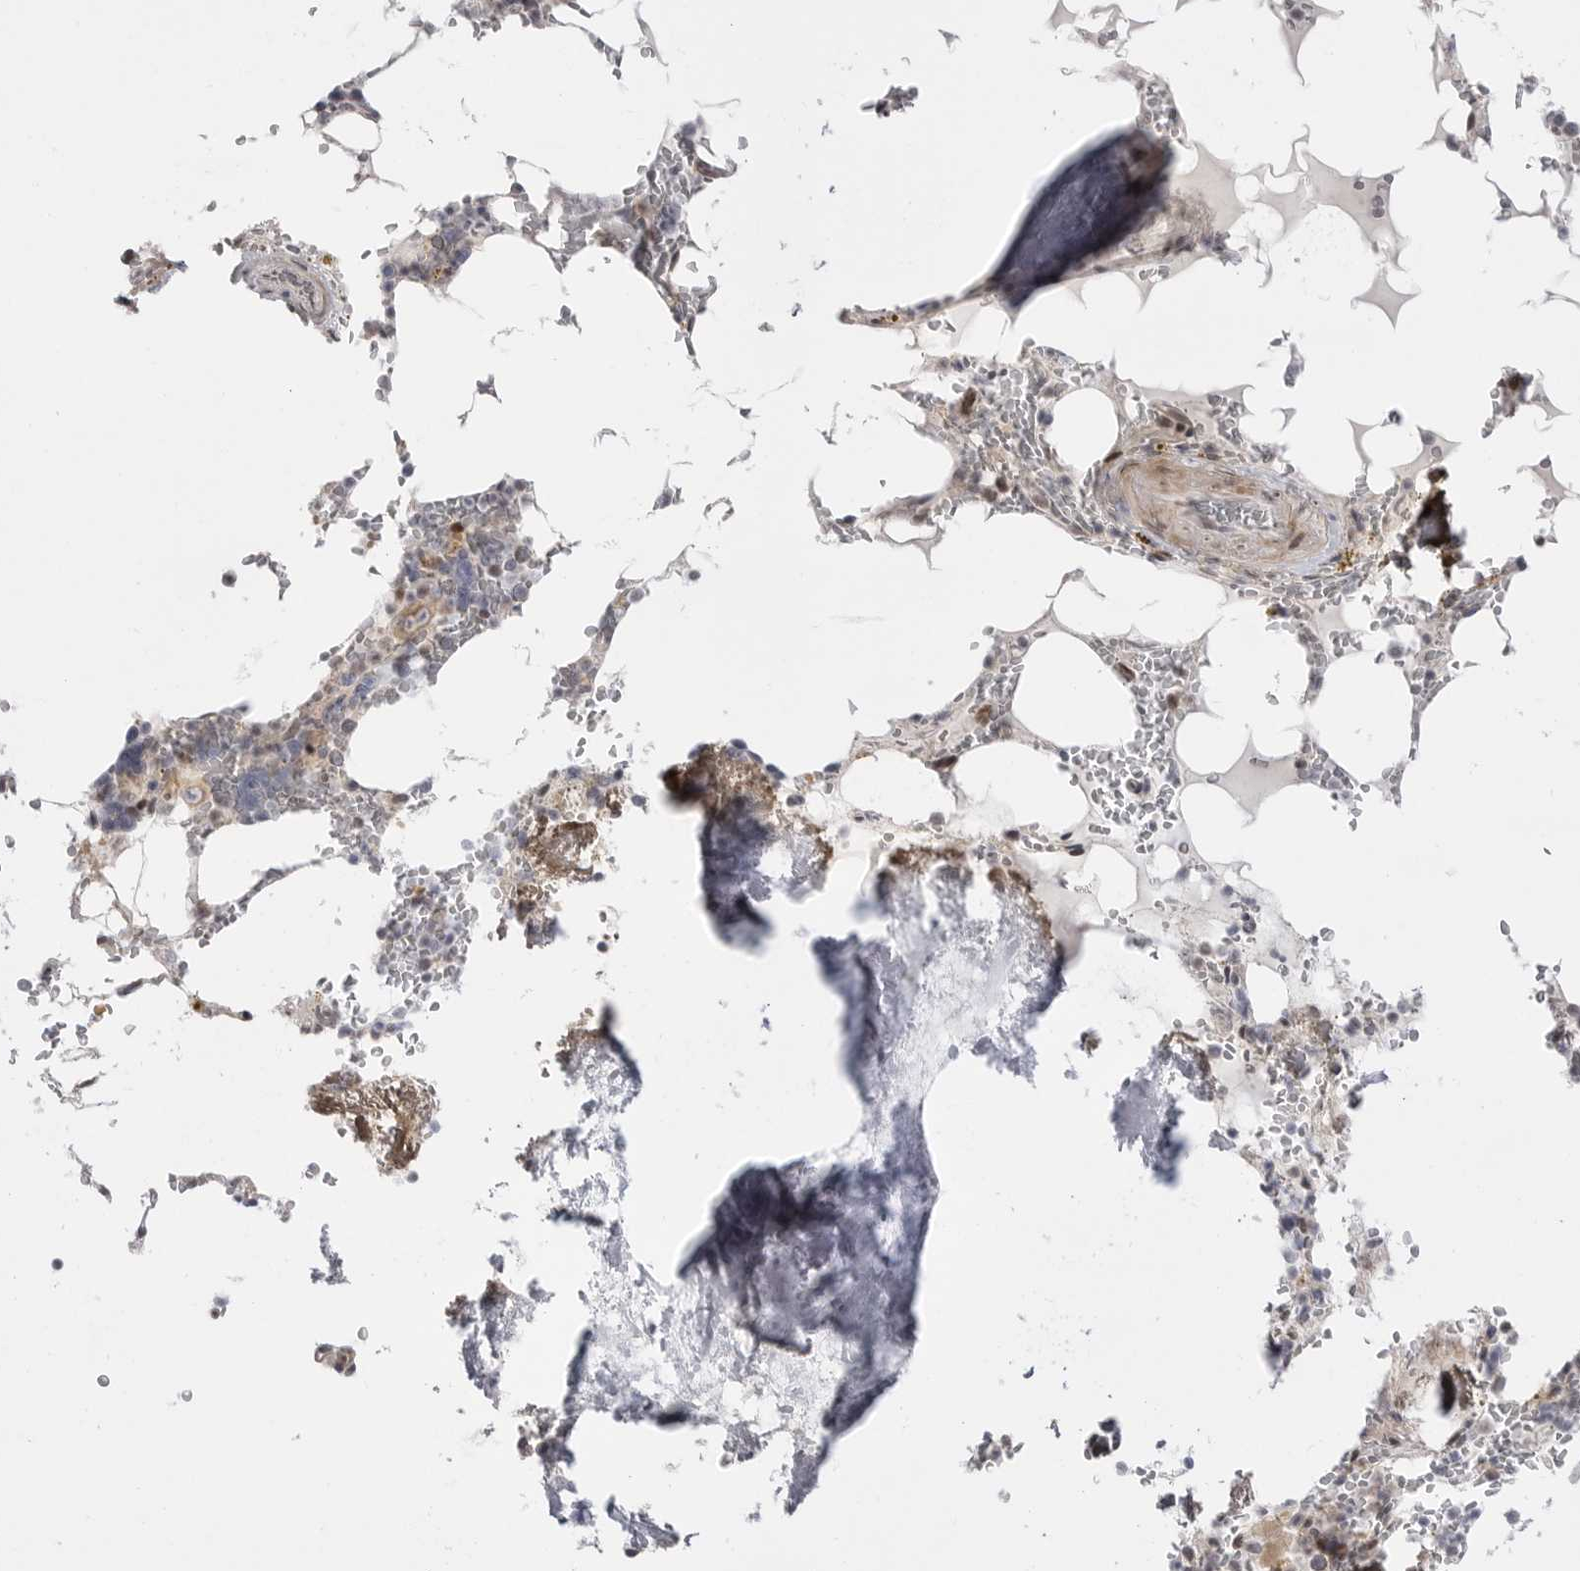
{"staining": {"intensity": "negative", "quantity": "none", "location": "none"}, "tissue": "bone marrow", "cell_type": "Hematopoietic cells", "image_type": "normal", "snomed": [{"axis": "morphology", "description": "Normal tissue, NOS"}, {"axis": "topography", "description": "Bone marrow"}], "caption": "Bone marrow stained for a protein using immunohistochemistry reveals no expression hematopoietic cells.", "gene": "GGT6", "patient": {"sex": "male", "age": 70}}